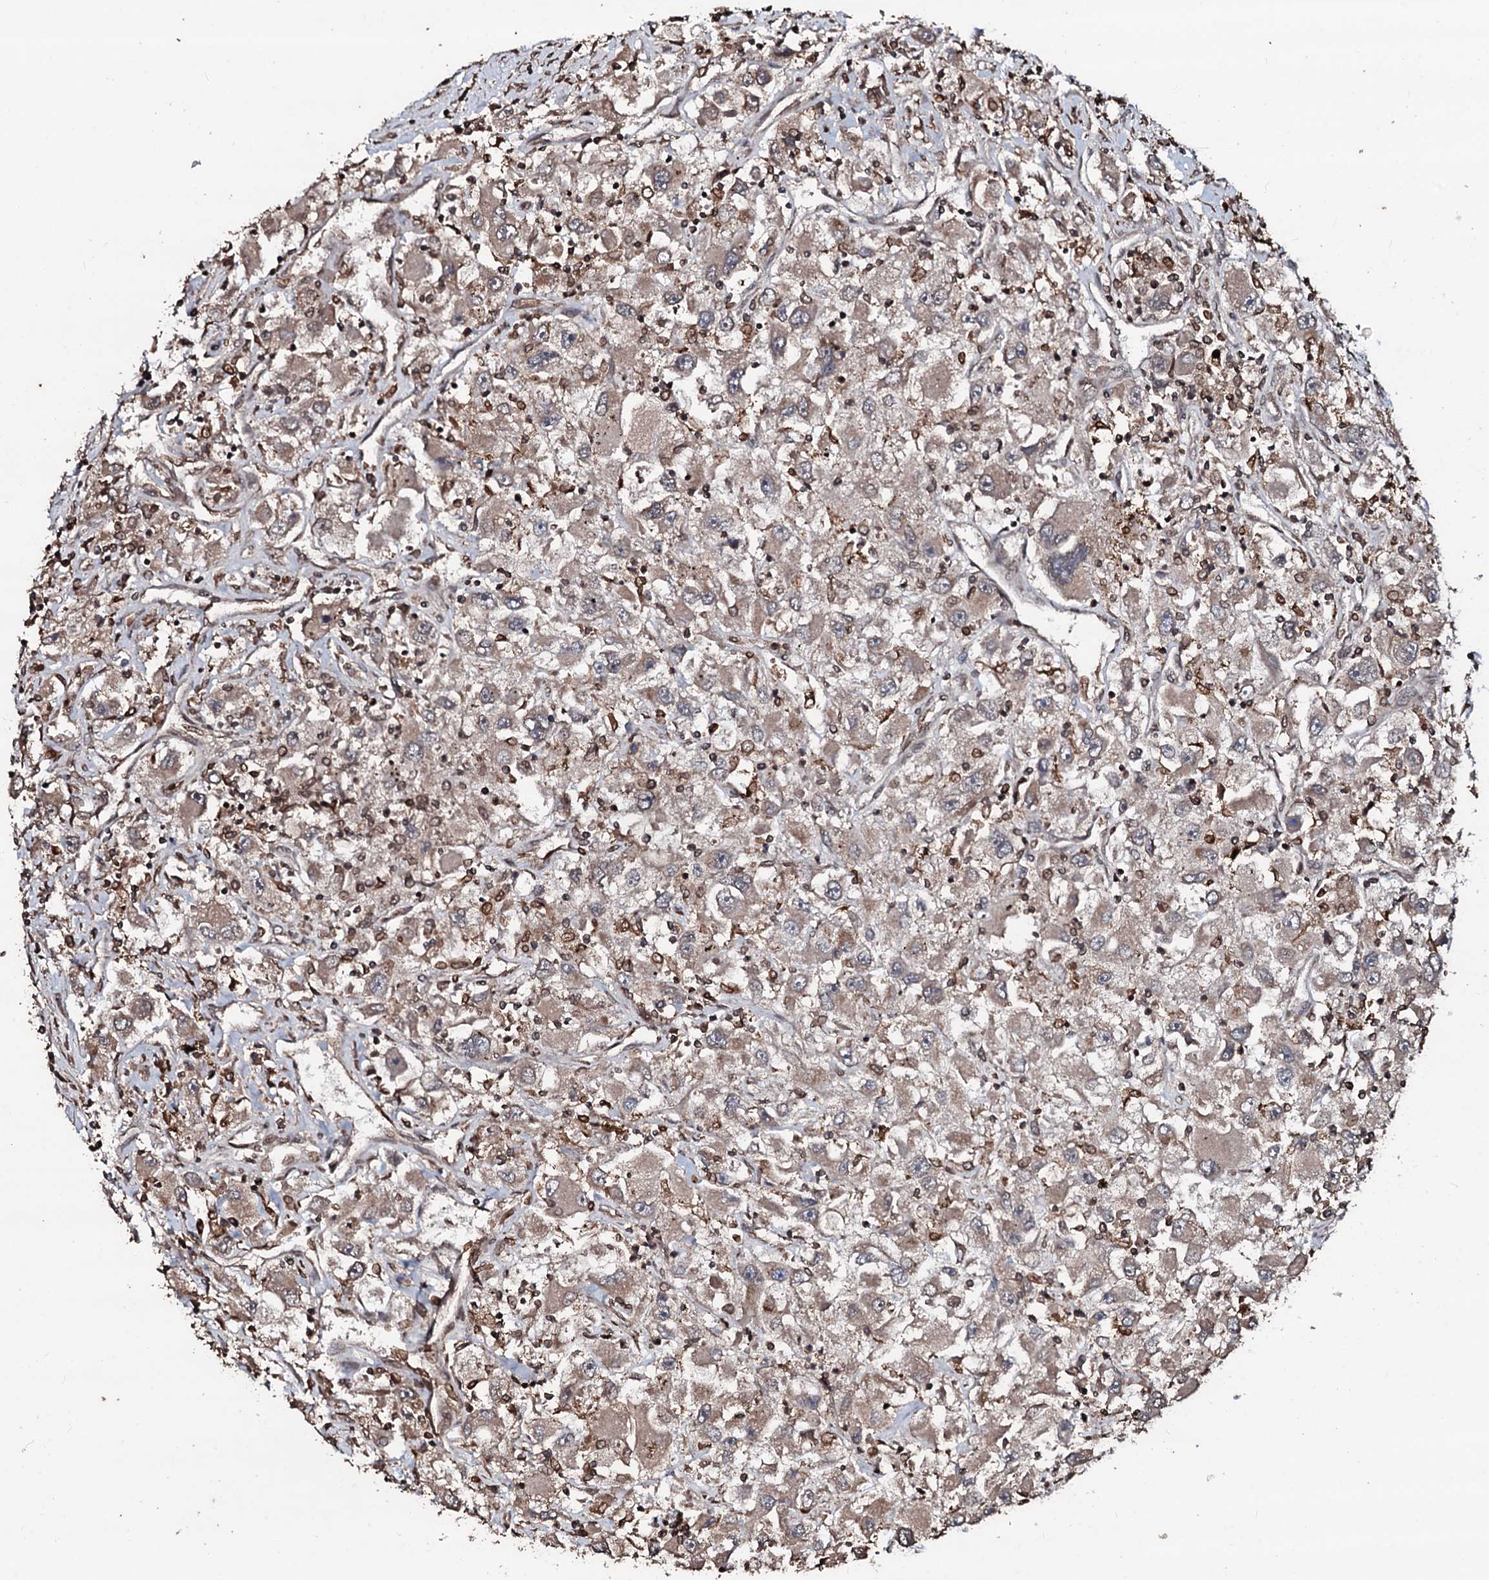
{"staining": {"intensity": "weak", "quantity": ">75%", "location": "cytoplasmic/membranous"}, "tissue": "renal cancer", "cell_type": "Tumor cells", "image_type": "cancer", "snomed": [{"axis": "morphology", "description": "Adenocarcinoma, NOS"}, {"axis": "topography", "description": "Kidney"}], "caption": "Approximately >75% of tumor cells in human renal cancer reveal weak cytoplasmic/membranous protein staining as visualized by brown immunohistochemical staining.", "gene": "SDHAF2", "patient": {"sex": "female", "age": 52}}